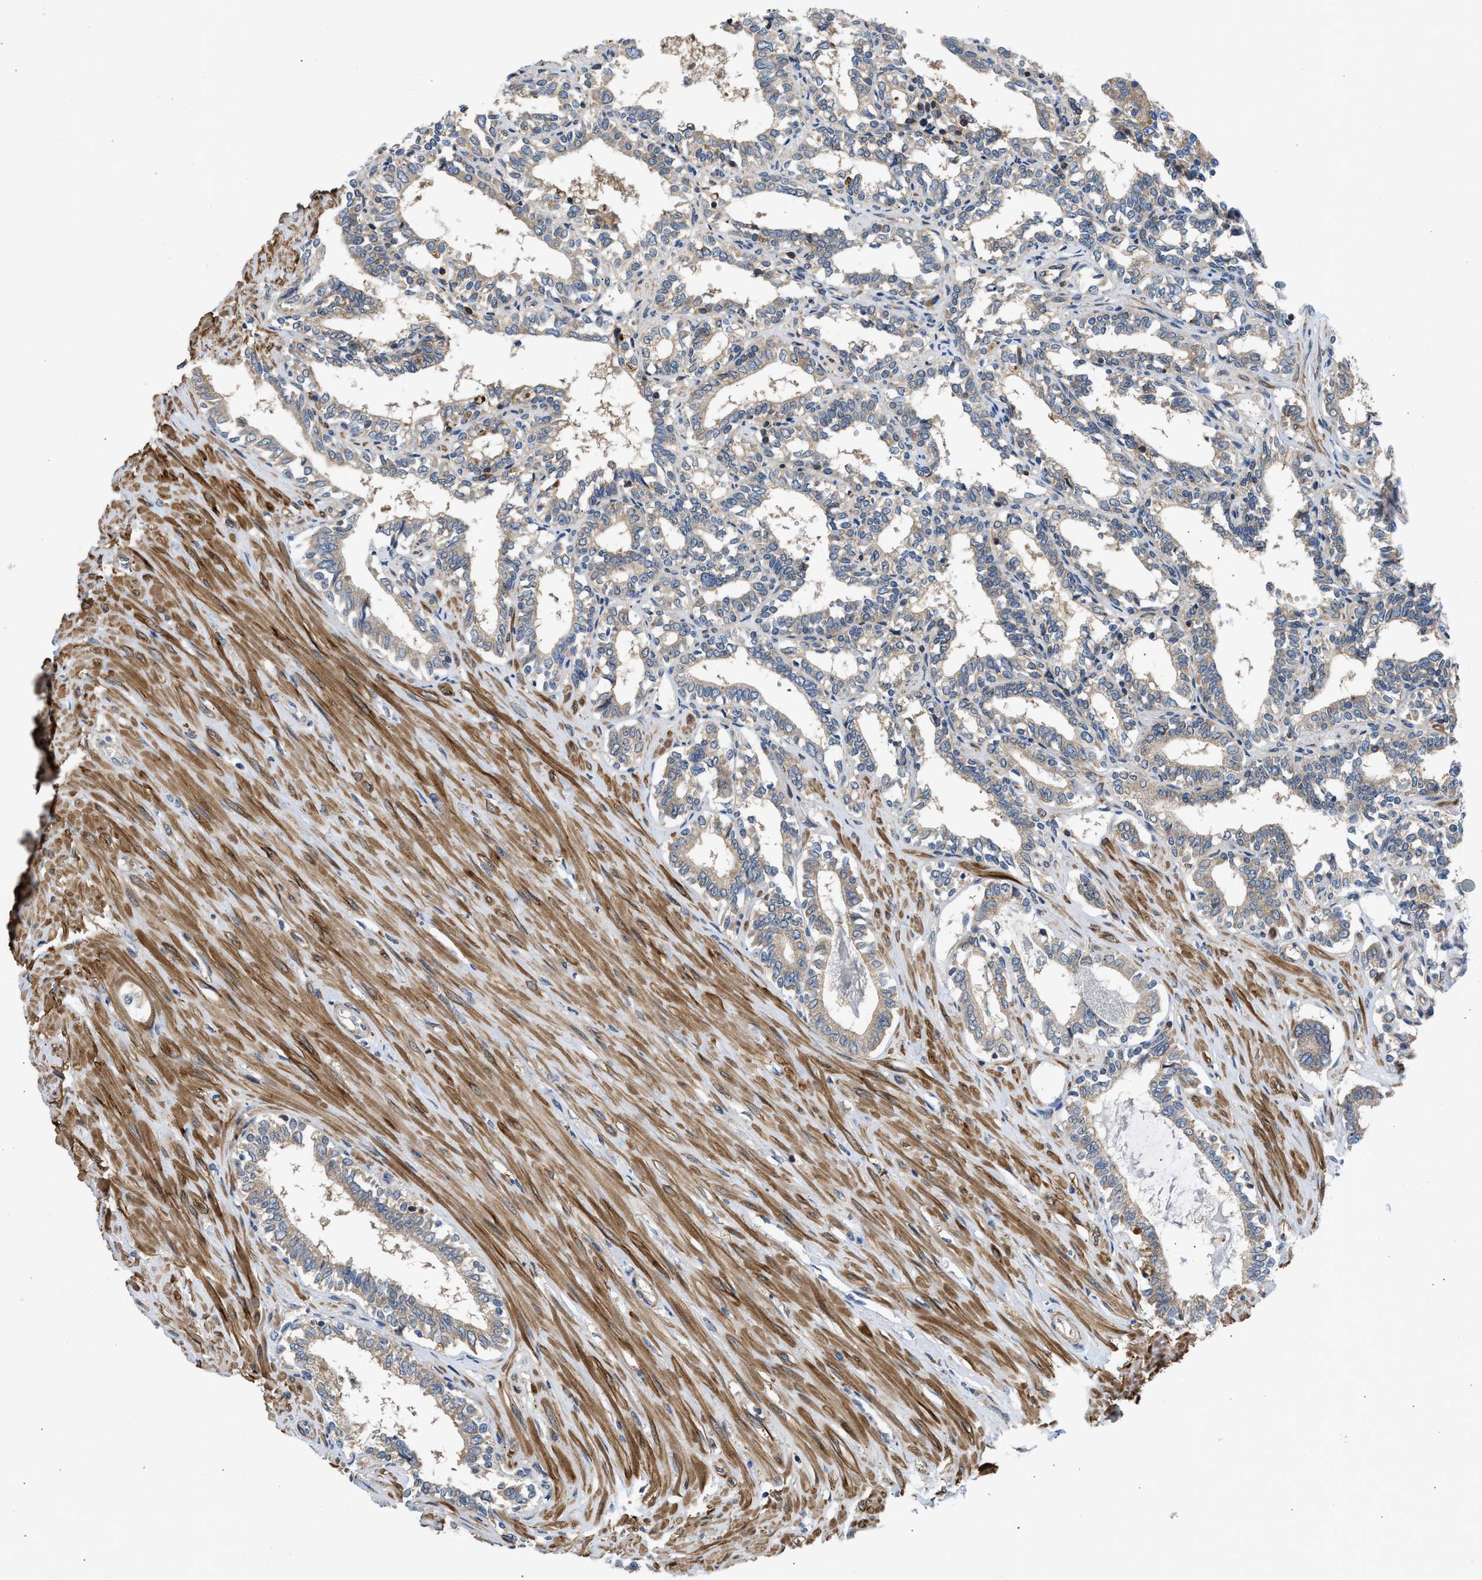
{"staining": {"intensity": "moderate", "quantity": "25%-75%", "location": "cytoplasmic/membranous"}, "tissue": "seminal vesicle", "cell_type": "Glandular cells", "image_type": "normal", "snomed": [{"axis": "morphology", "description": "Normal tissue, NOS"}, {"axis": "morphology", "description": "Adenocarcinoma, High grade"}, {"axis": "topography", "description": "Prostate"}, {"axis": "topography", "description": "Seminal veicle"}], "caption": "Immunohistochemical staining of normal seminal vesicle shows medium levels of moderate cytoplasmic/membranous positivity in approximately 25%-75% of glandular cells.", "gene": "CHKB", "patient": {"sex": "male", "age": 55}}